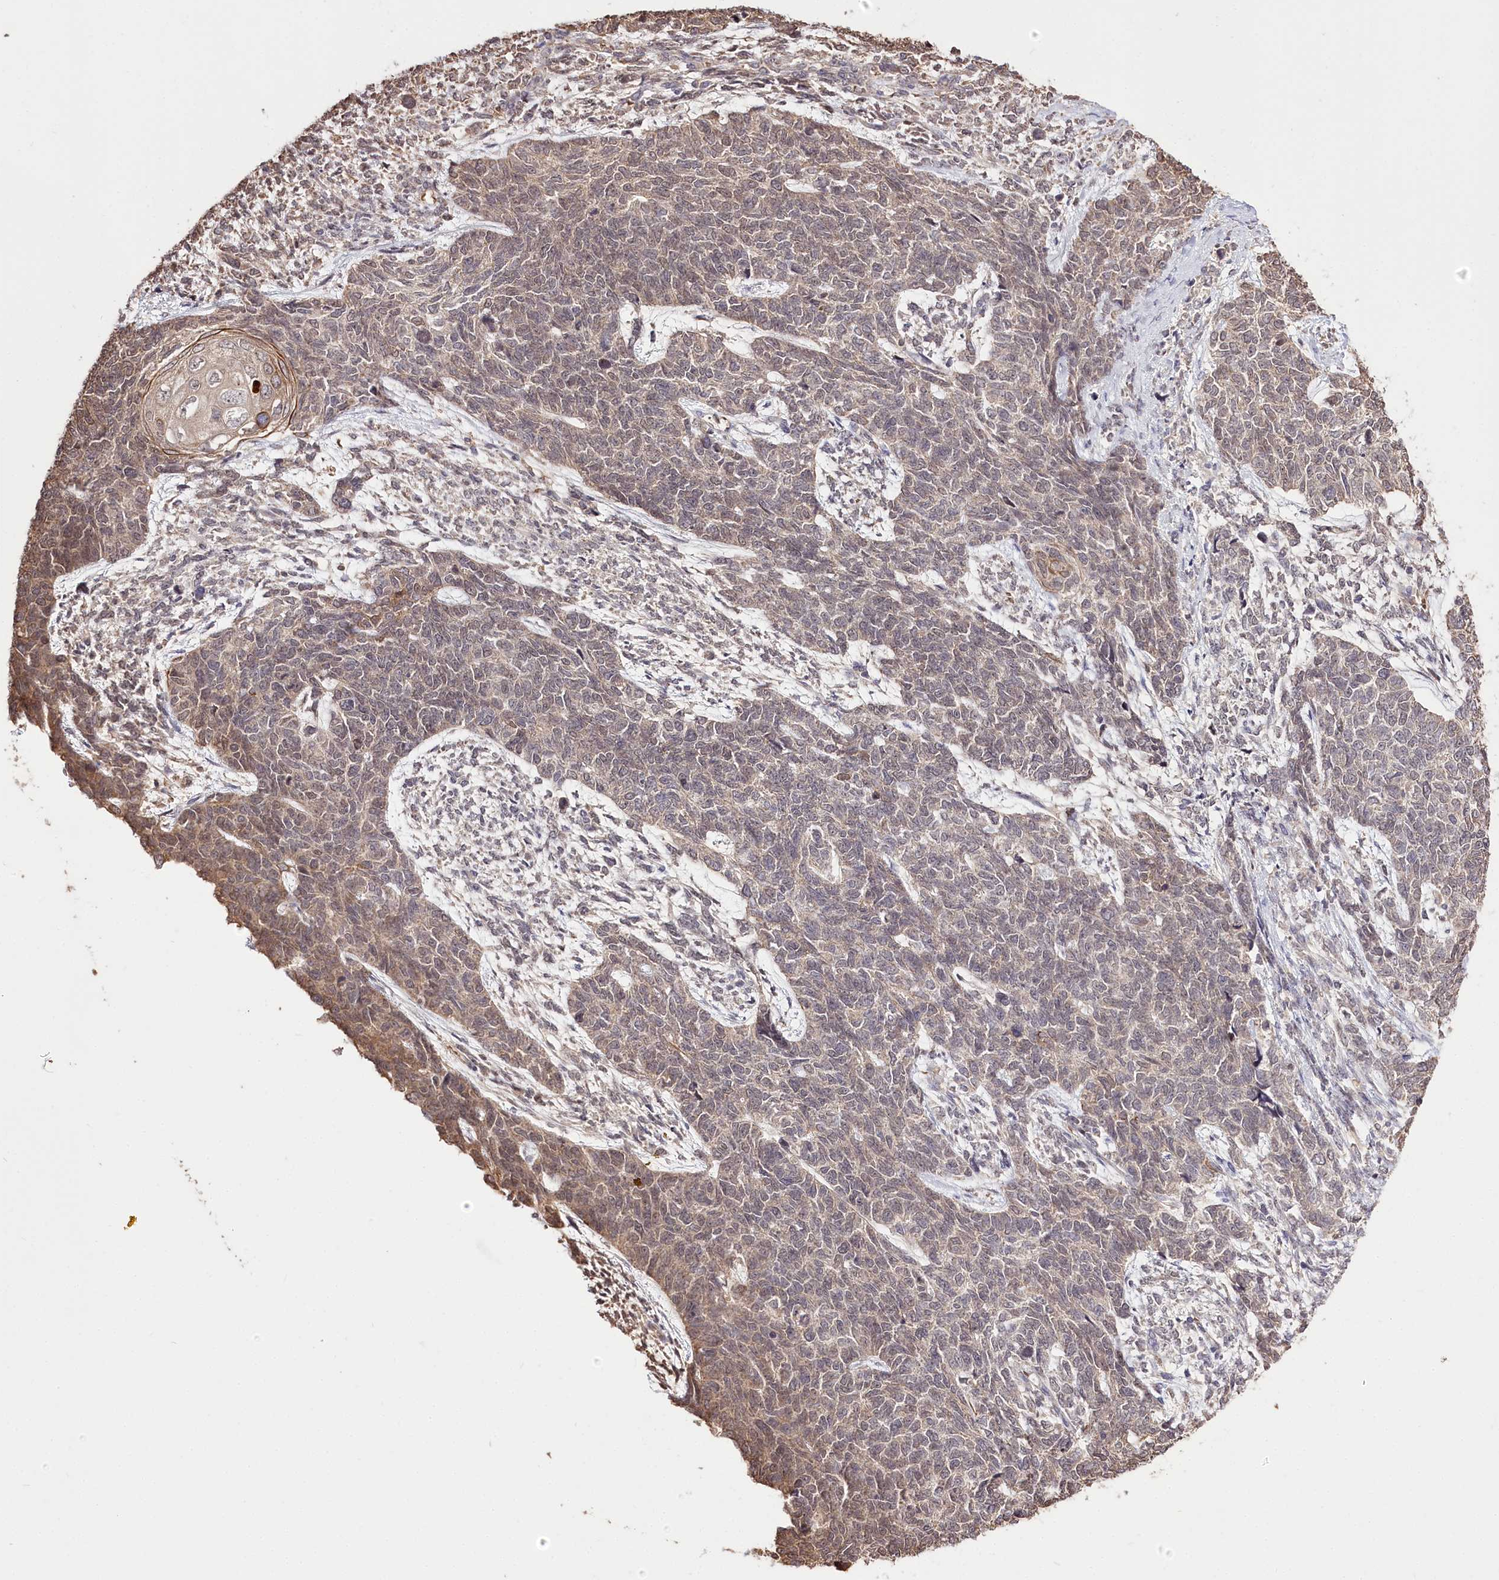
{"staining": {"intensity": "weak", "quantity": "25%-75%", "location": "cytoplasmic/membranous"}, "tissue": "cervical cancer", "cell_type": "Tumor cells", "image_type": "cancer", "snomed": [{"axis": "morphology", "description": "Squamous cell carcinoma, NOS"}, {"axis": "topography", "description": "Cervix"}], "caption": "Human cervical squamous cell carcinoma stained with a brown dye shows weak cytoplasmic/membranous positive expression in about 25%-75% of tumor cells.", "gene": "R3HDM2", "patient": {"sex": "female", "age": 63}}